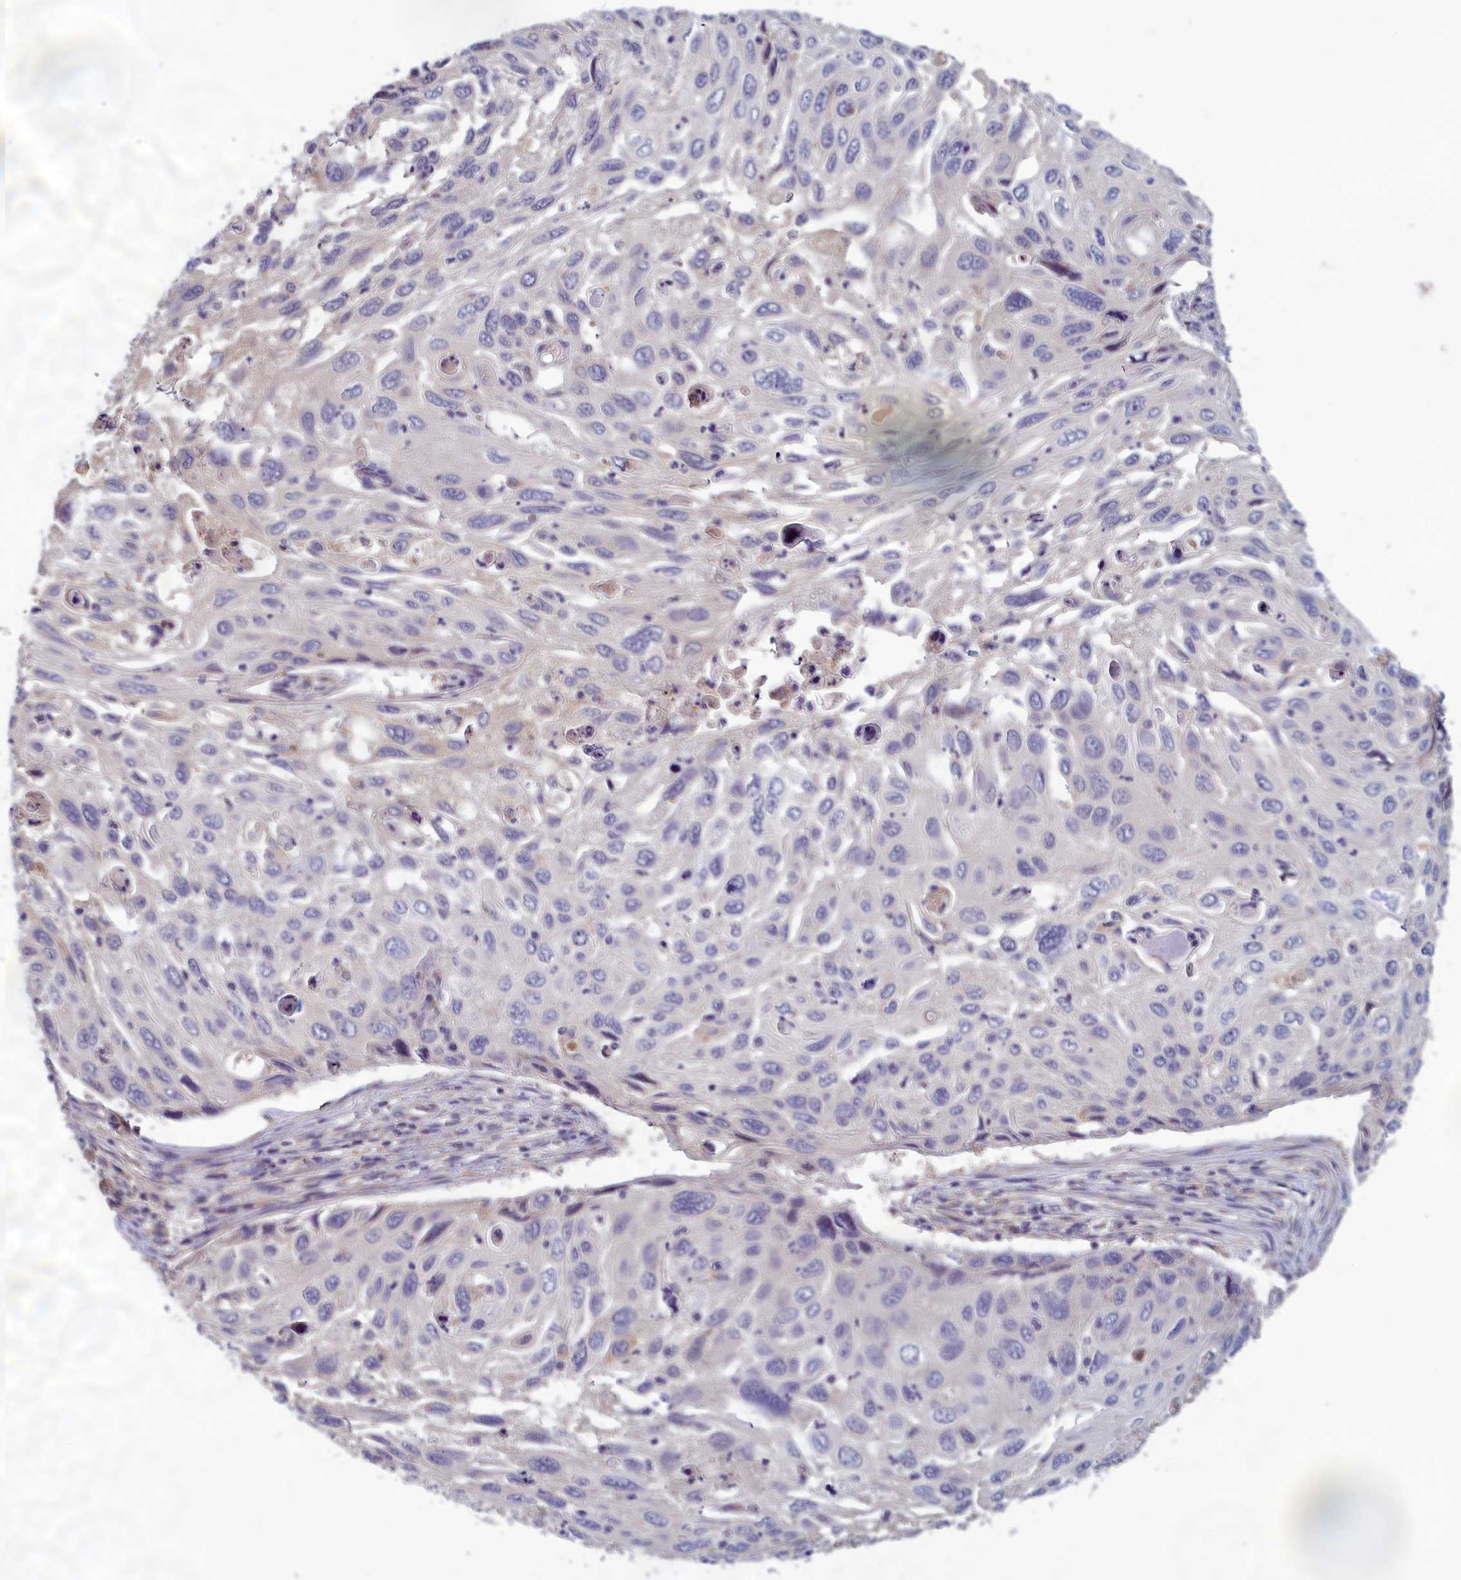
{"staining": {"intensity": "negative", "quantity": "none", "location": "none"}, "tissue": "cervical cancer", "cell_type": "Tumor cells", "image_type": "cancer", "snomed": [{"axis": "morphology", "description": "Squamous cell carcinoma, NOS"}, {"axis": "topography", "description": "Cervix"}], "caption": "Immunohistochemical staining of squamous cell carcinoma (cervical) shows no significant positivity in tumor cells.", "gene": "HECA", "patient": {"sex": "female", "age": 70}}